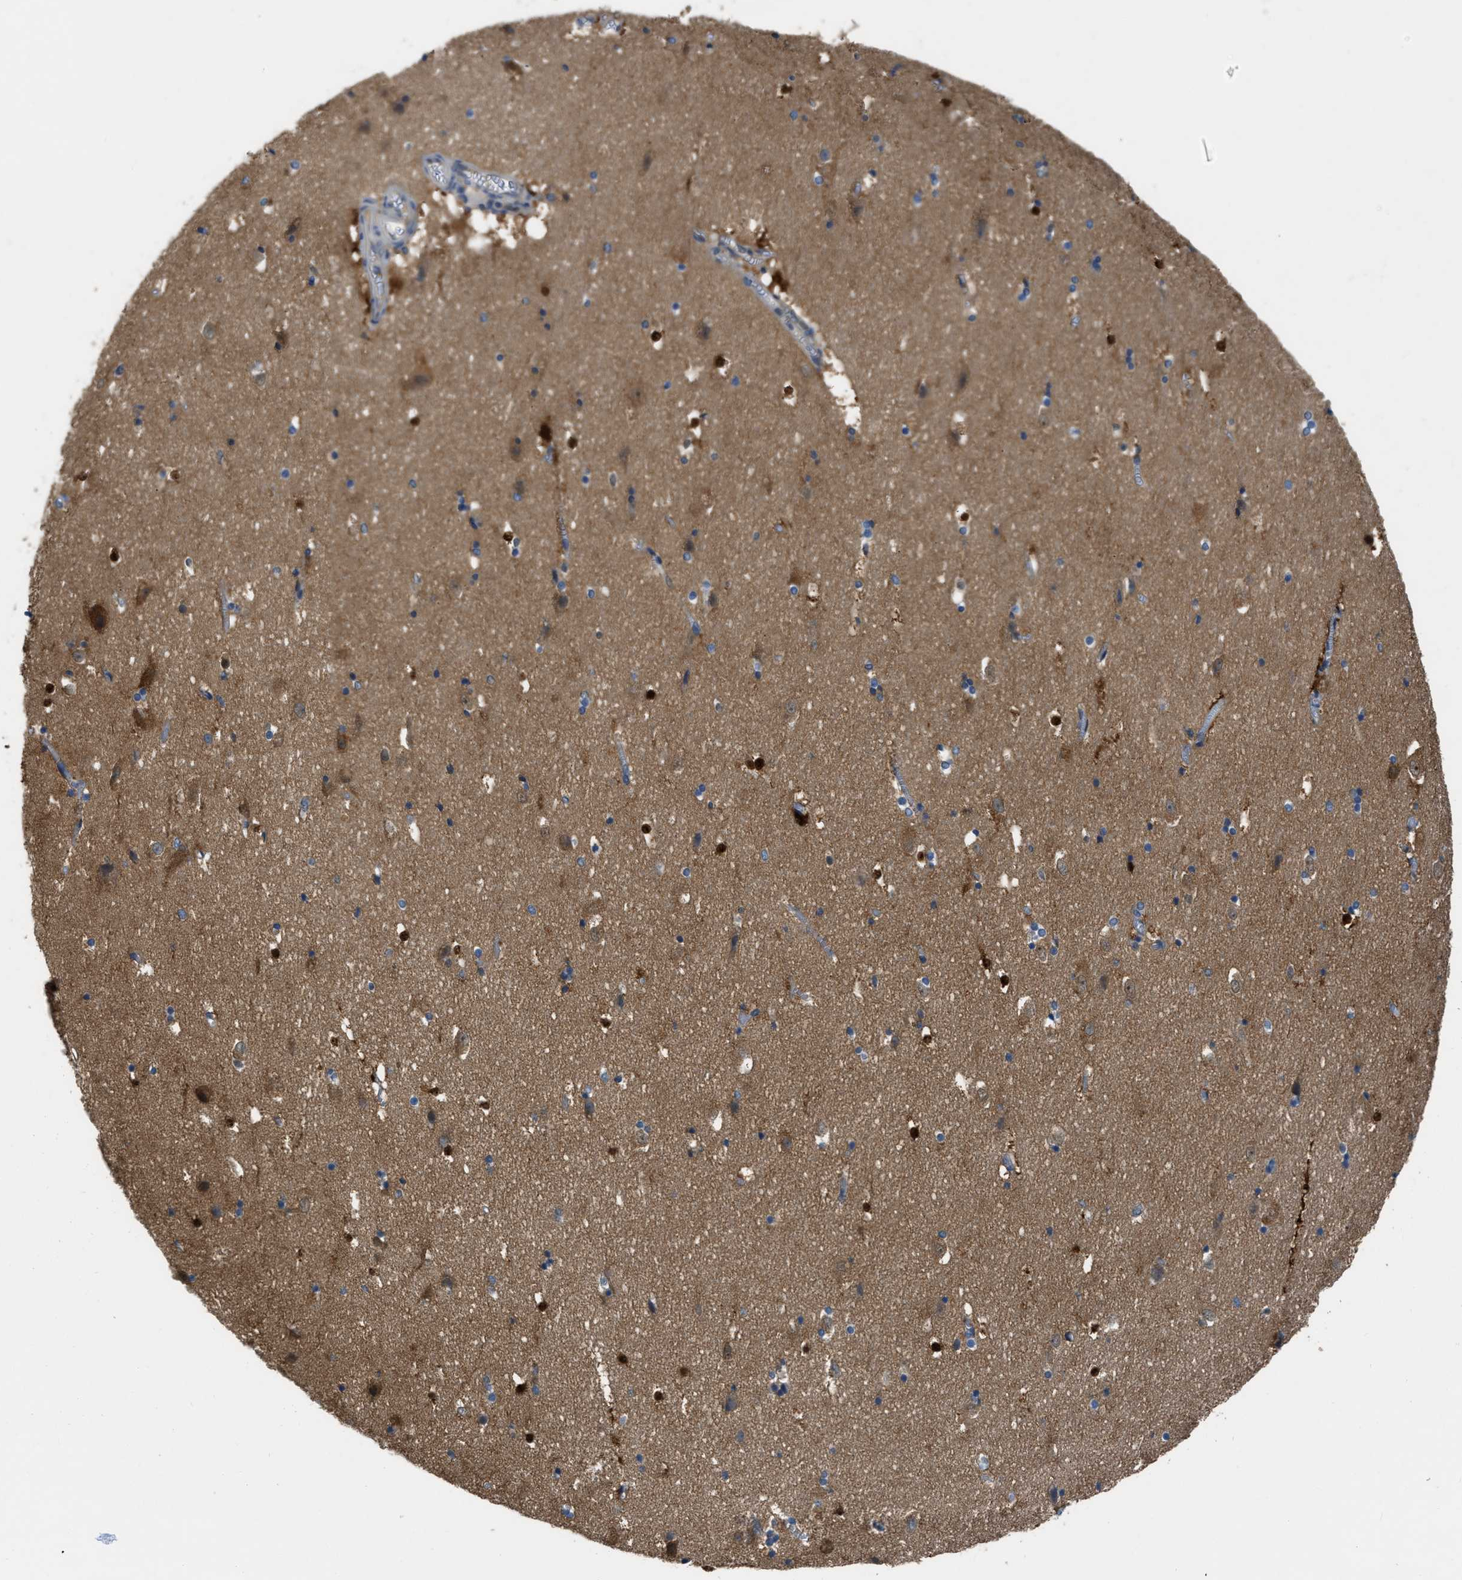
{"staining": {"intensity": "strong", "quantity": "<25%", "location": "cytoplasmic/membranous"}, "tissue": "hippocampus", "cell_type": "Glial cells", "image_type": "normal", "snomed": [{"axis": "morphology", "description": "Normal tissue, NOS"}, {"axis": "topography", "description": "Hippocampus"}], "caption": "Hippocampus stained for a protein (brown) demonstrates strong cytoplasmic/membranous positive staining in about <25% of glial cells.", "gene": "PFKP", "patient": {"sex": "male", "age": 45}}